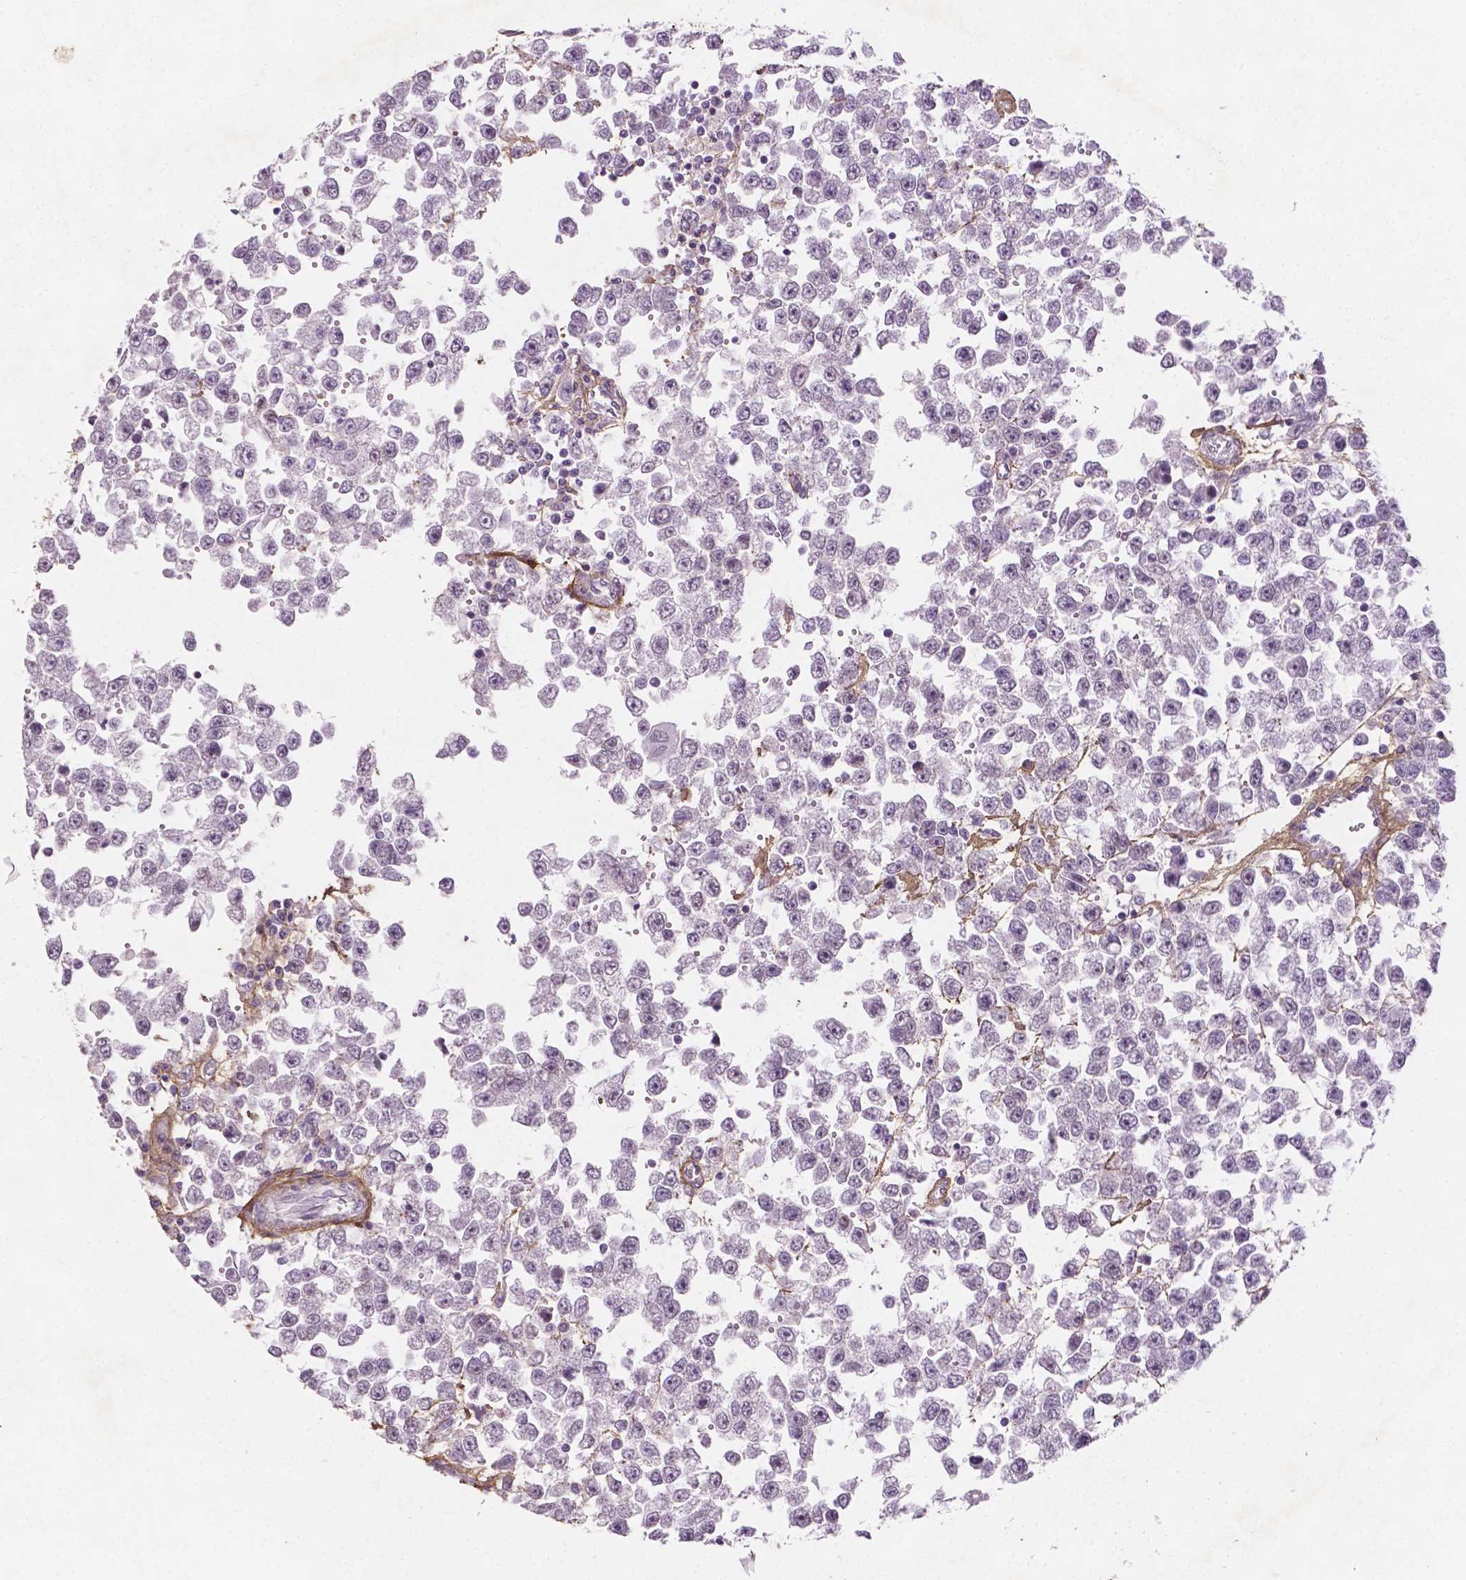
{"staining": {"intensity": "negative", "quantity": "none", "location": "none"}, "tissue": "testis cancer", "cell_type": "Tumor cells", "image_type": "cancer", "snomed": [{"axis": "morphology", "description": "Seminoma, NOS"}, {"axis": "topography", "description": "Testis"}], "caption": "The immunohistochemistry (IHC) image has no significant staining in tumor cells of testis cancer tissue.", "gene": "DLG2", "patient": {"sex": "male", "age": 34}}